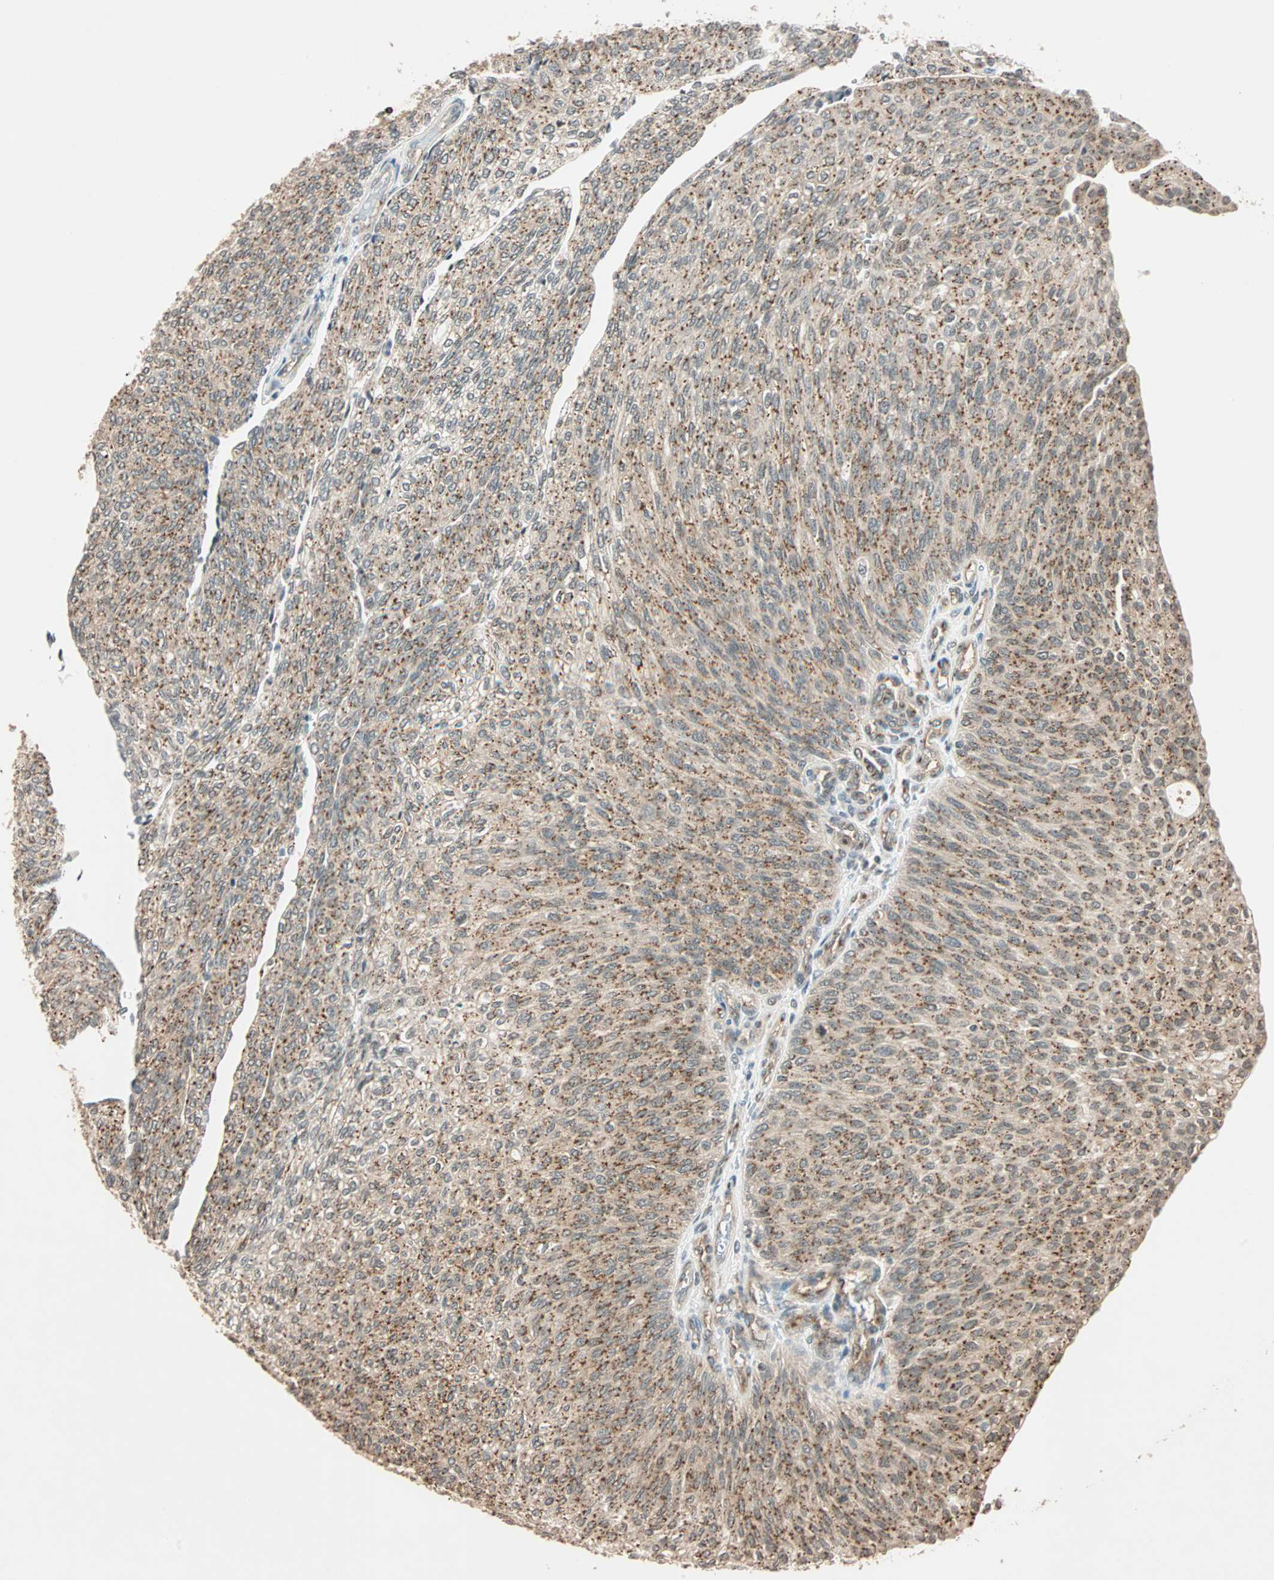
{"staining": {"intensity": "weak", "quantity": "25%-75%", "location": "cytoplasmic/membranous"}, "tissue": "urothelial cancer", "cell_type": "Tumor cells", "image_type": "cancer", "snomed": [{"axis": "morphology", "description": "Urothelial carcinoma, Low grade"}, {"axis": "topography", "description": "Urinary bladder"}], "caption": "IHC (DAB) staining of urothelial carcinoma (low-grade) displays weak cytoplasmic/membranous protein expression in approximately 25%-75% of tumor cells.", "gene": "PRDM2", "patient": {"sex": "female", "age": 79}}